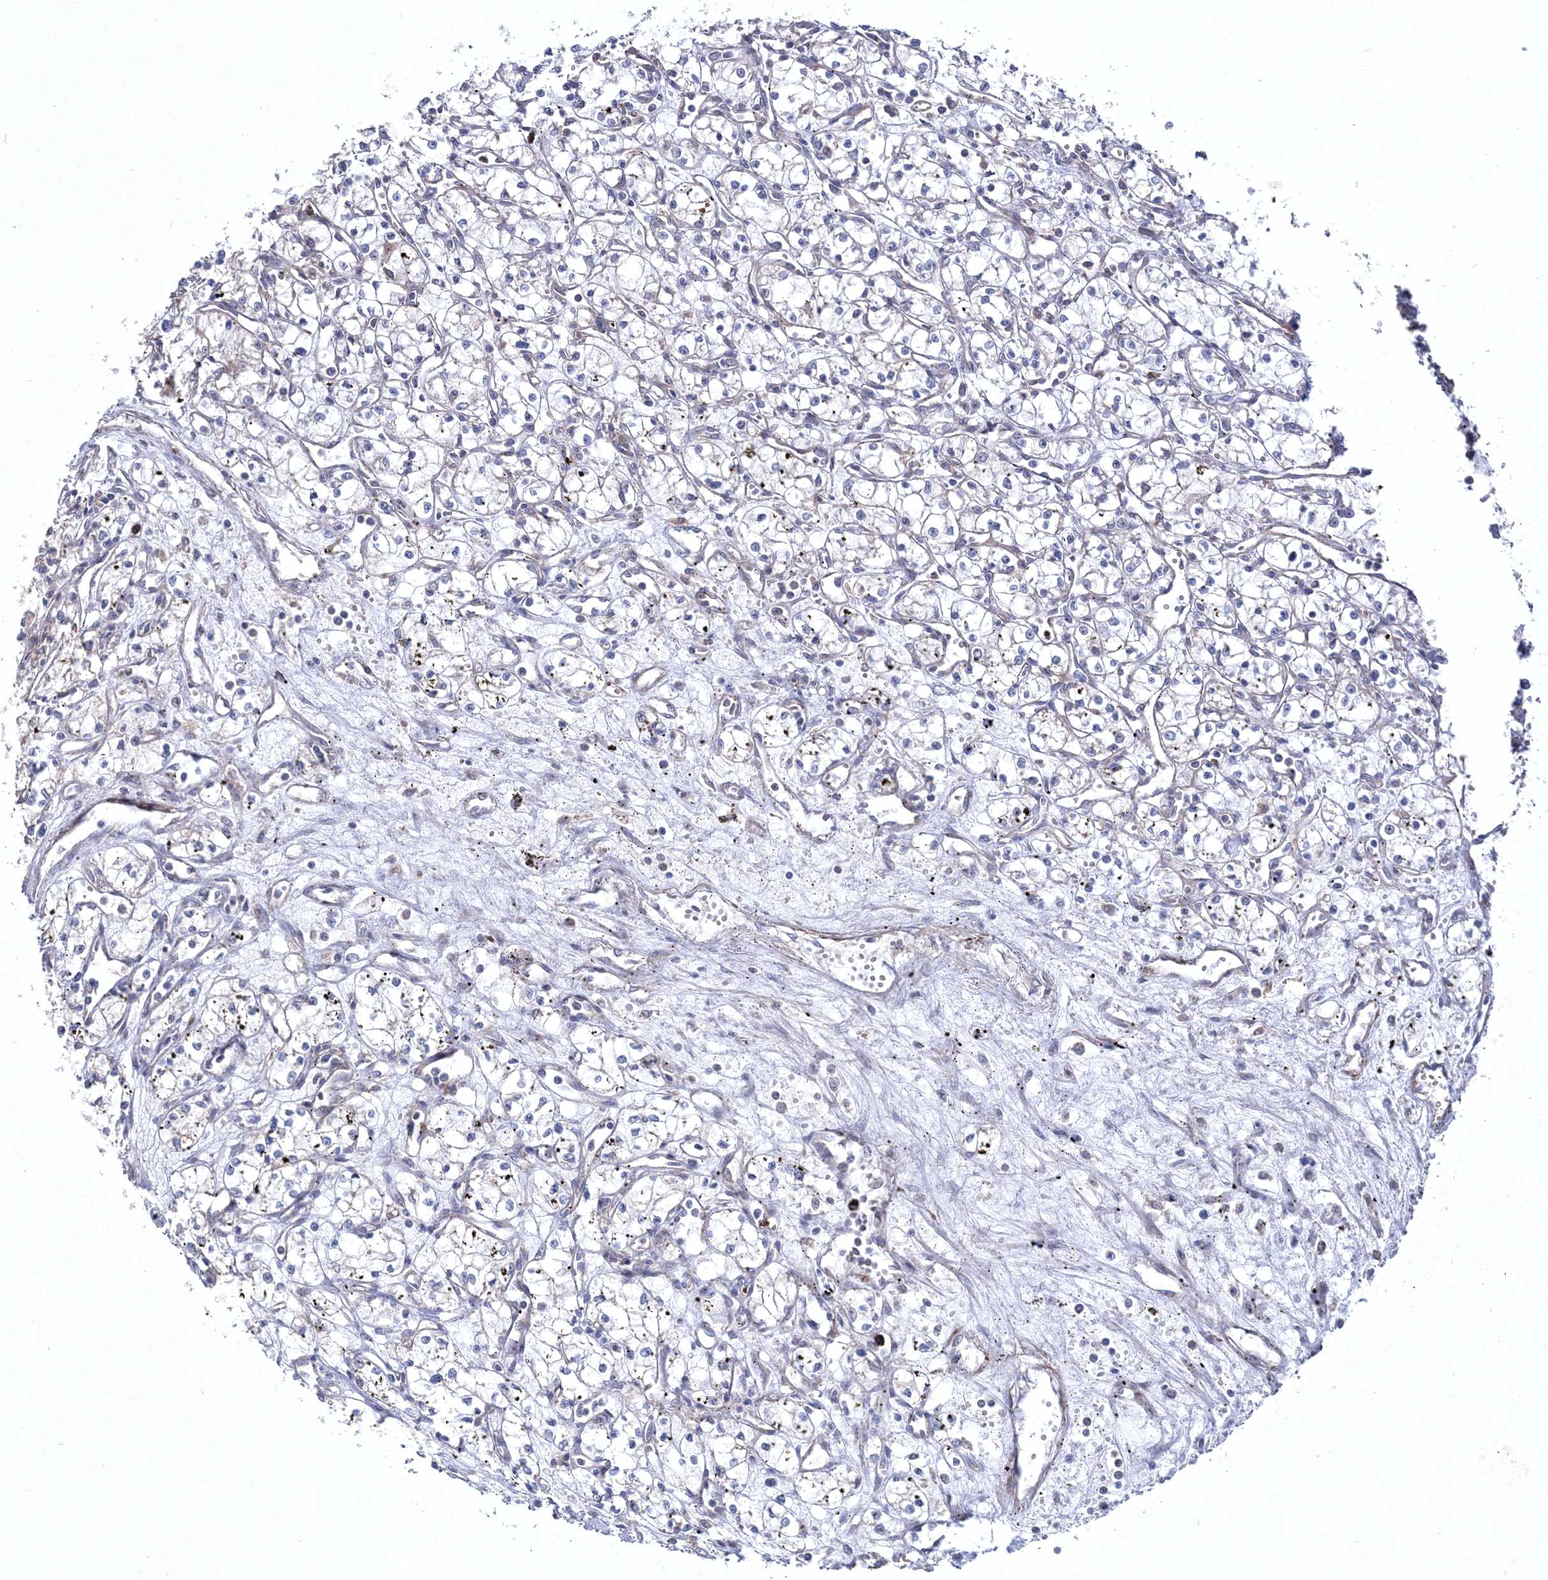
{"staining": {"intensity": "negative", "quantity": "none", "location": "none"}, "tissue": "renal cancer", "cell_type": "Tumor cells", "image_type": "cancer", "snomed": [{"axis": "morphology", "description": "Adenocarcinoma, NOS"}, {"axis": "topography", "description": "Kidney"}], "caption": "Tumor cells show no significant protein expression in renal adenocarcinoma.", "gene": "PPP2R2B", "patient": {"sex": "male", "age": 59}}